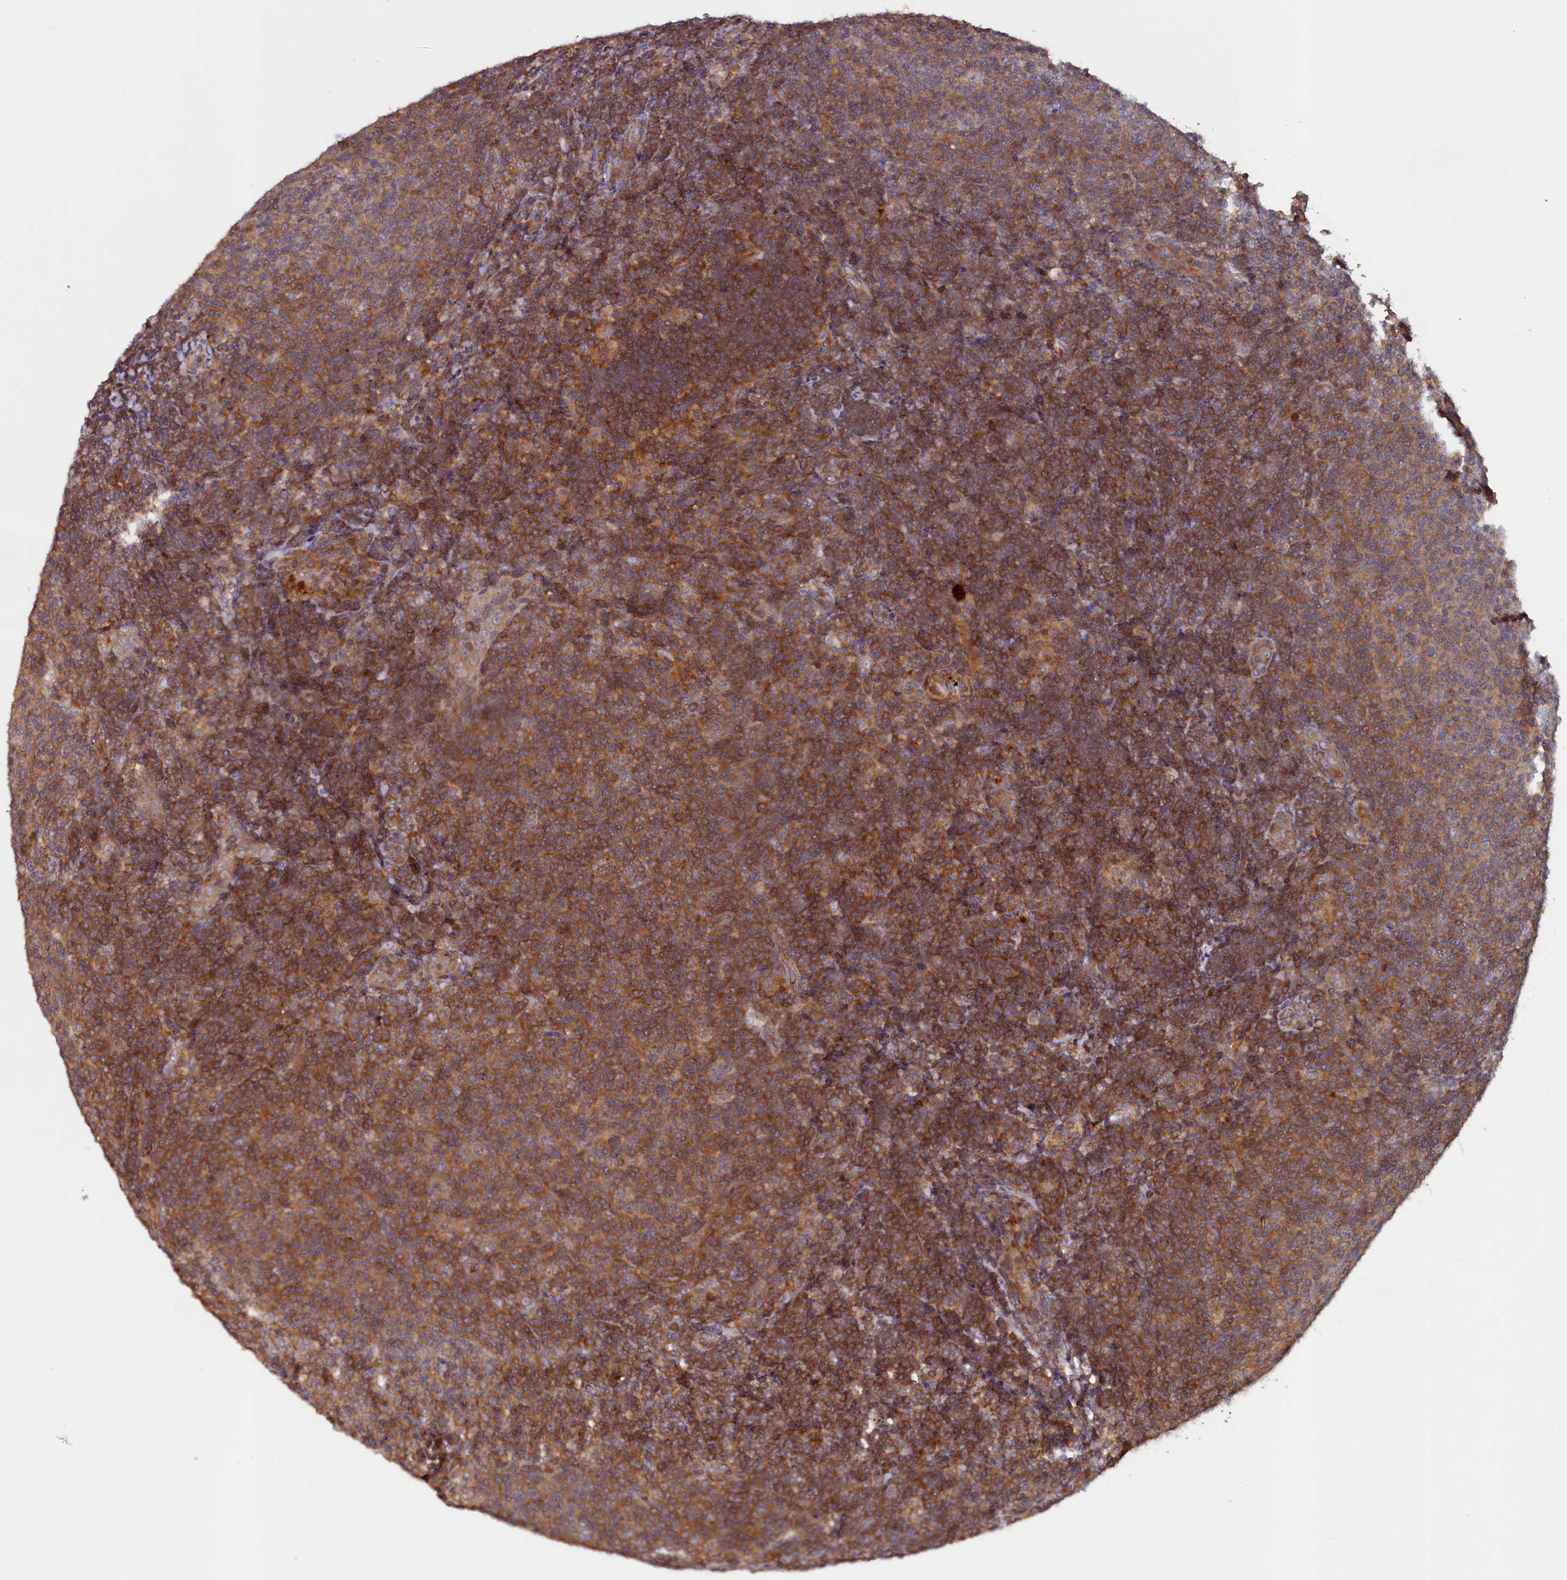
{"staining": {"intensity": "moderate", "quantity": ">75%", "location": "cytoplasmic/membranous"}, "tissue": "lymphoma", "cell_type": "Tumor cells", "image_type": "cancer", "snomed": [{"axis": "morphology", "description": "Malignant lymphoma, non-Hodgkin's type, Low grade"}, {"axis": "topography", "description": "Lymph node"}], "caption": "Immunohistochemistry (DAB) staining of human lymphoma exhibits moderate cytoplasmic/membranous protein expression in about >75% of tumor cells.", "gene": "DUOXA1", "patient": {"sex": "male", "age": 66}}